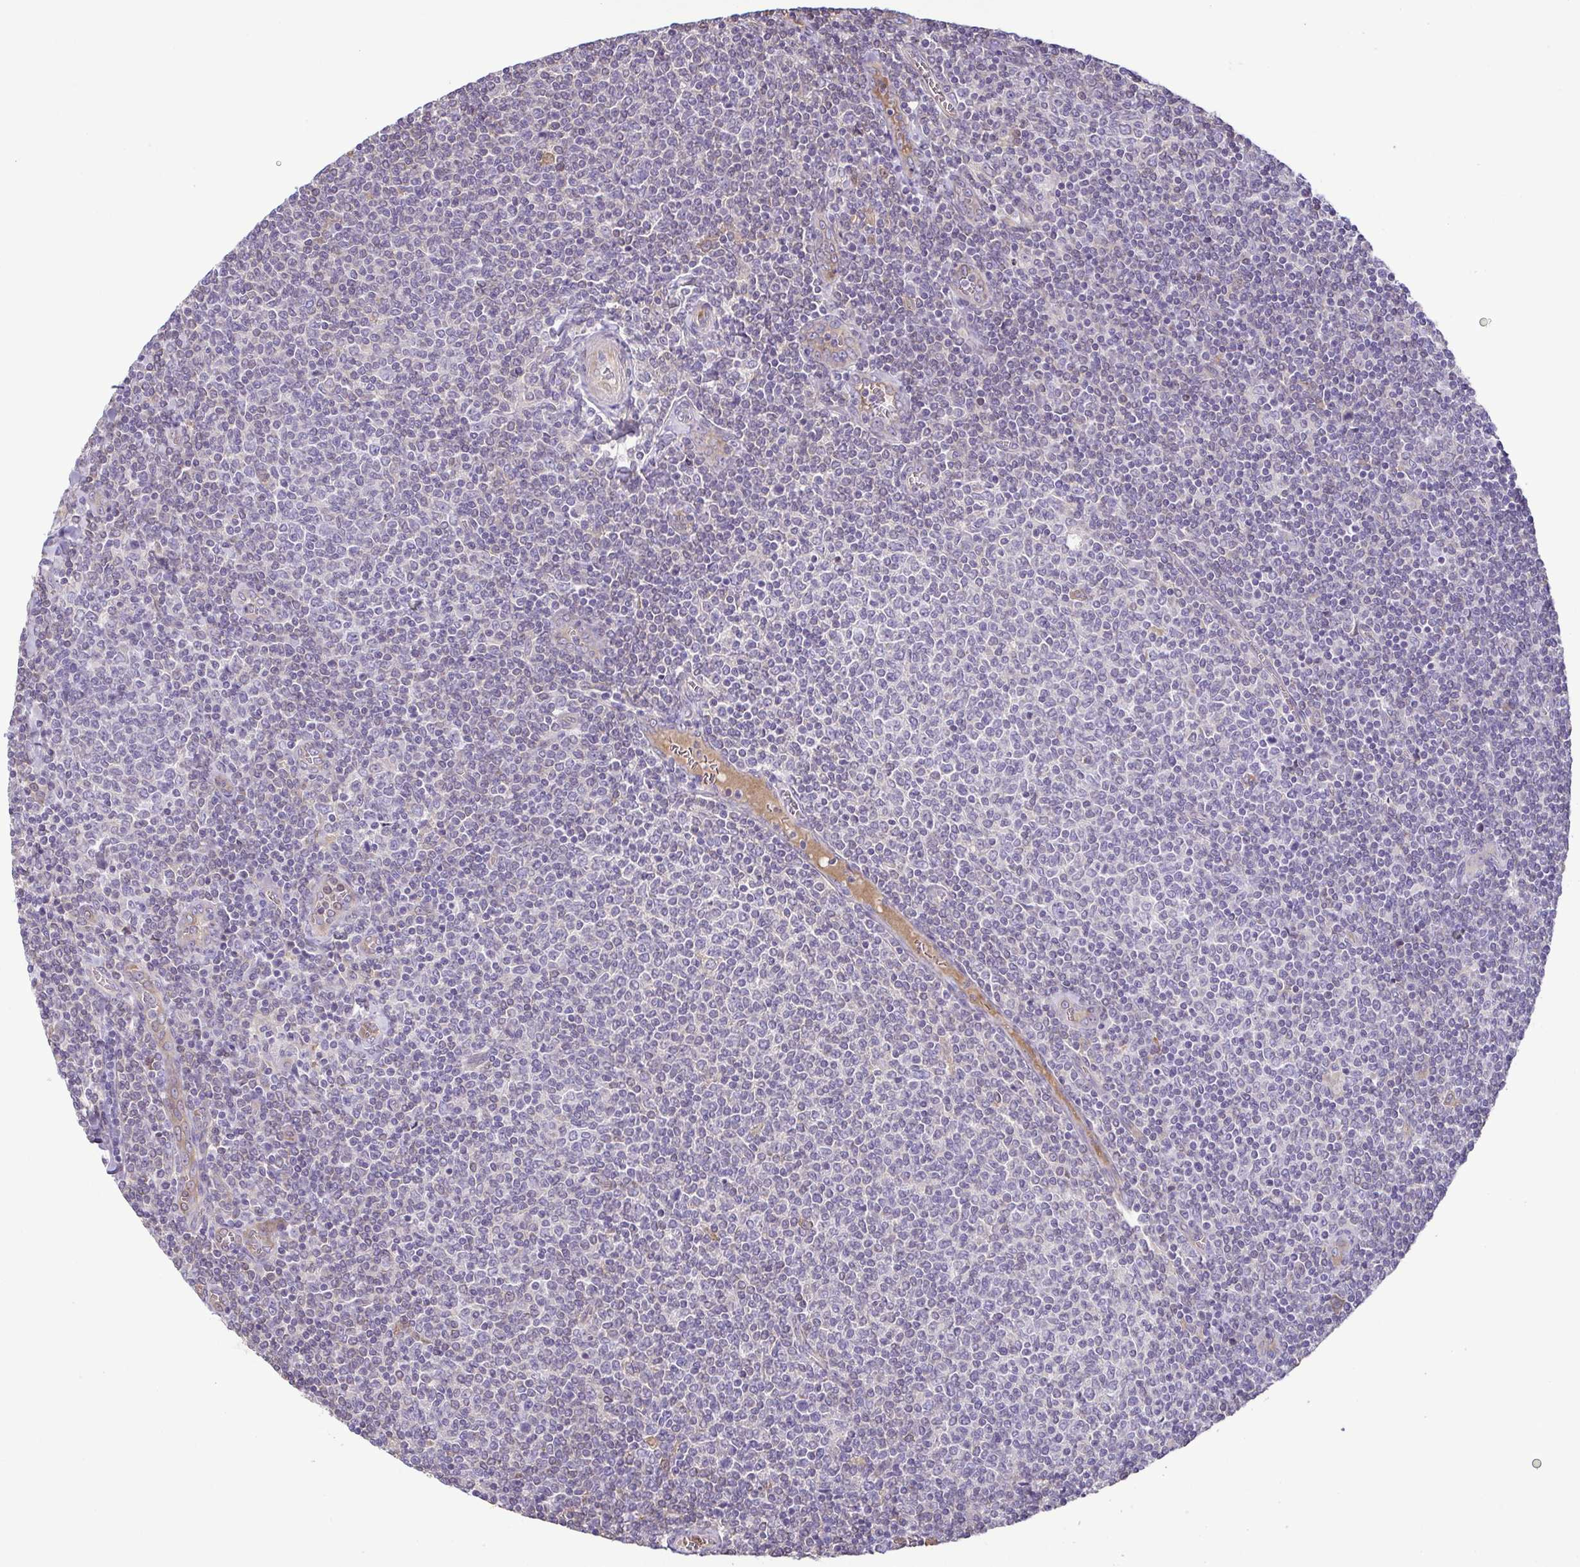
{"staining": {"intensity": "negative", "quantity": "none", "location": "none"}, "tissue": "lymphoma", "cell_type": "Tumor cells", "image_type": "cancer", "snomed": [{"axis": "morphology", "description": "Malignant lymphoma, non-Hodgkin's type, Low grade"}, {"axis": "topography", "description": "Lymph node"}], "caption": "Immunohistochemistry of human lymphoma shows no expression in tumor cells.", "gene": "MYL10", "patient": {"sex": "male", "age": 52}}